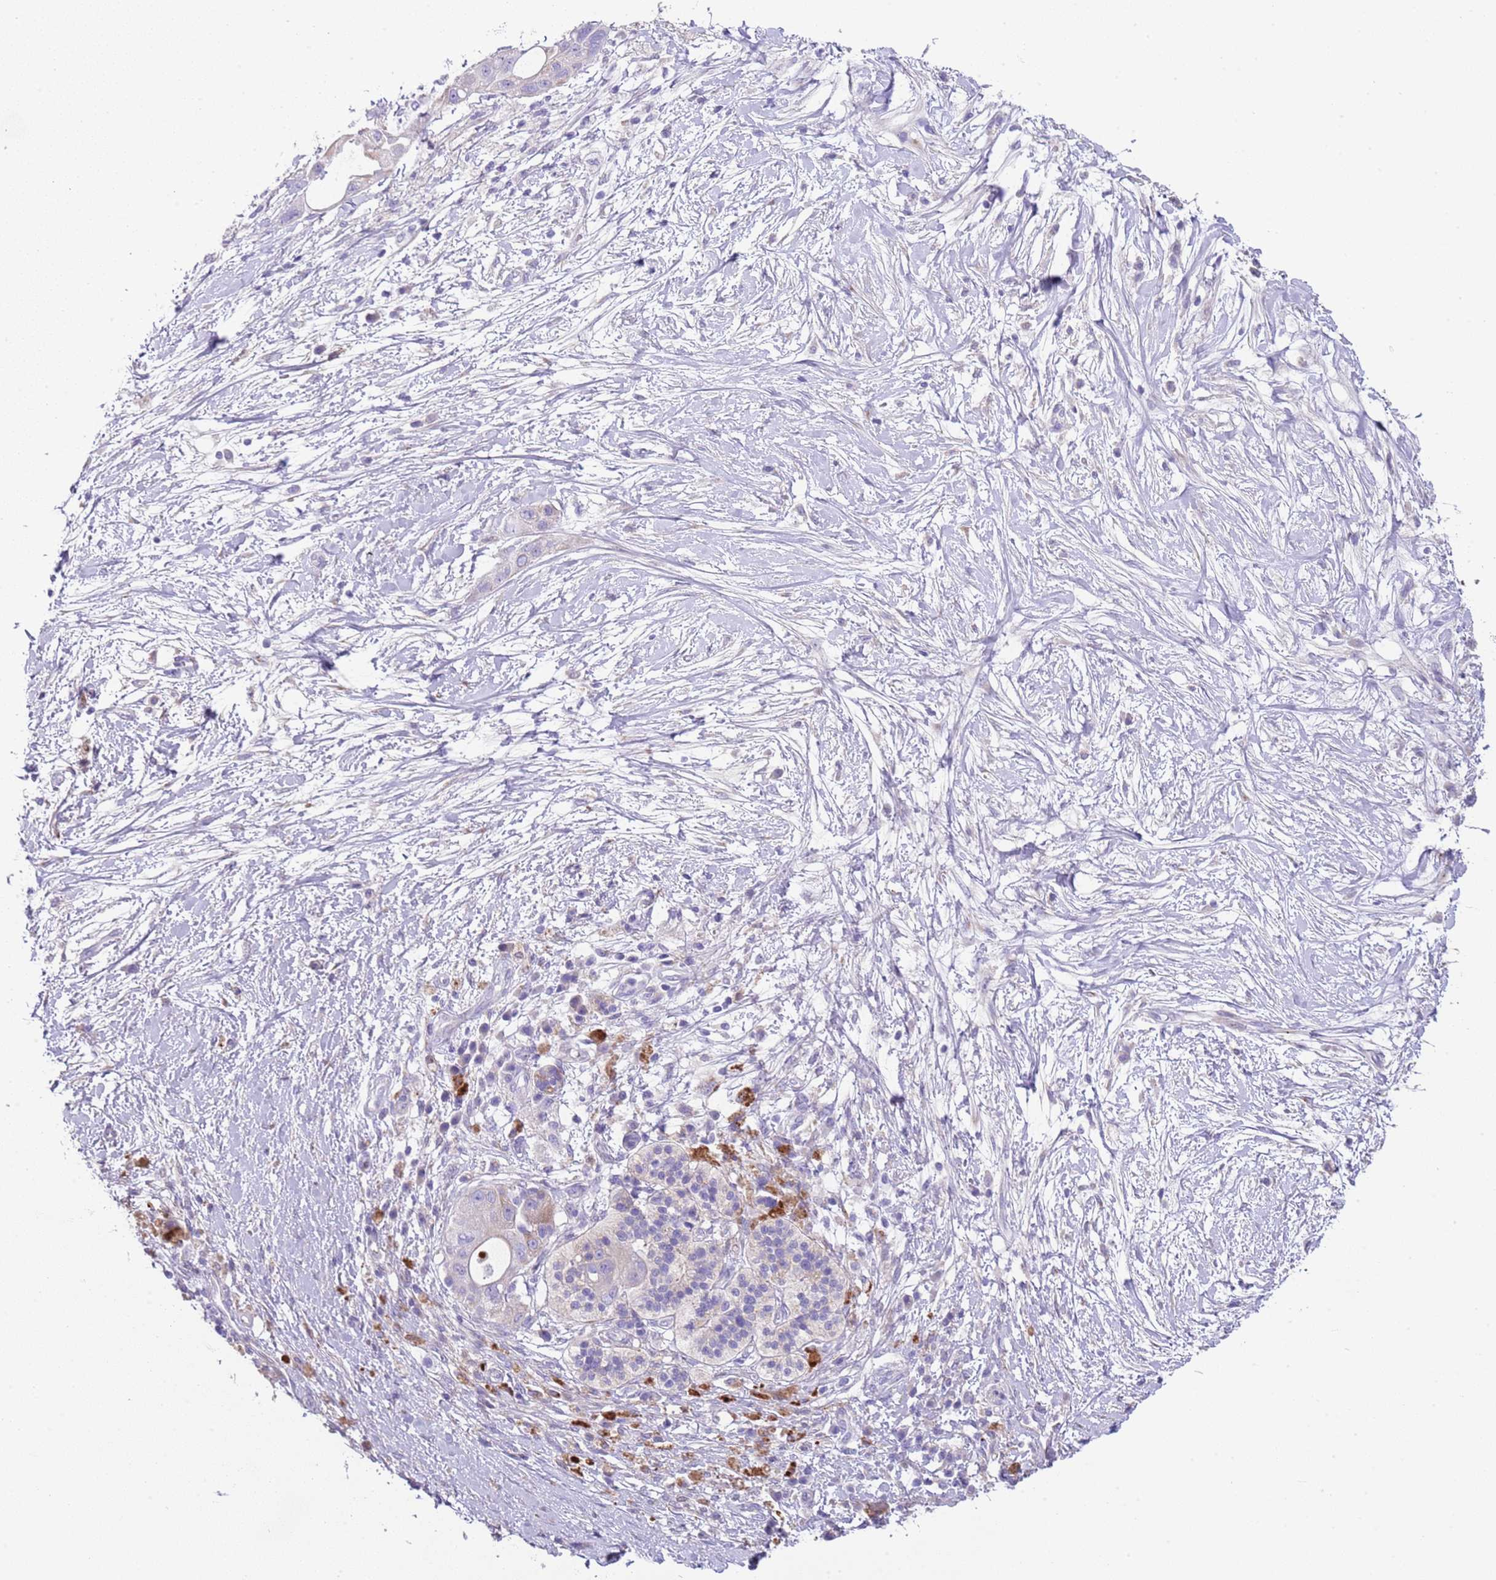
{"staining": {"intensity": "negative", "quantity": "none", "location": "none"}, "tissue": "pancreatic cancer", "cell_type": "Tumor cells", "image_type": "cancer", "snomed": [{"axis": "morphology", "description": "Adenocarcinoma, NOS"}, {"axis": "topography", "description": "Pancreas"}], "caption": "Immunohistochemistry histopathology image of neoplastic tissue: pancreatic cancer stained with DAB reveals no significant protein expression in tumor cells.", "gene": "ABHD17C", "patient": {"sex": "male", "age": 68}}